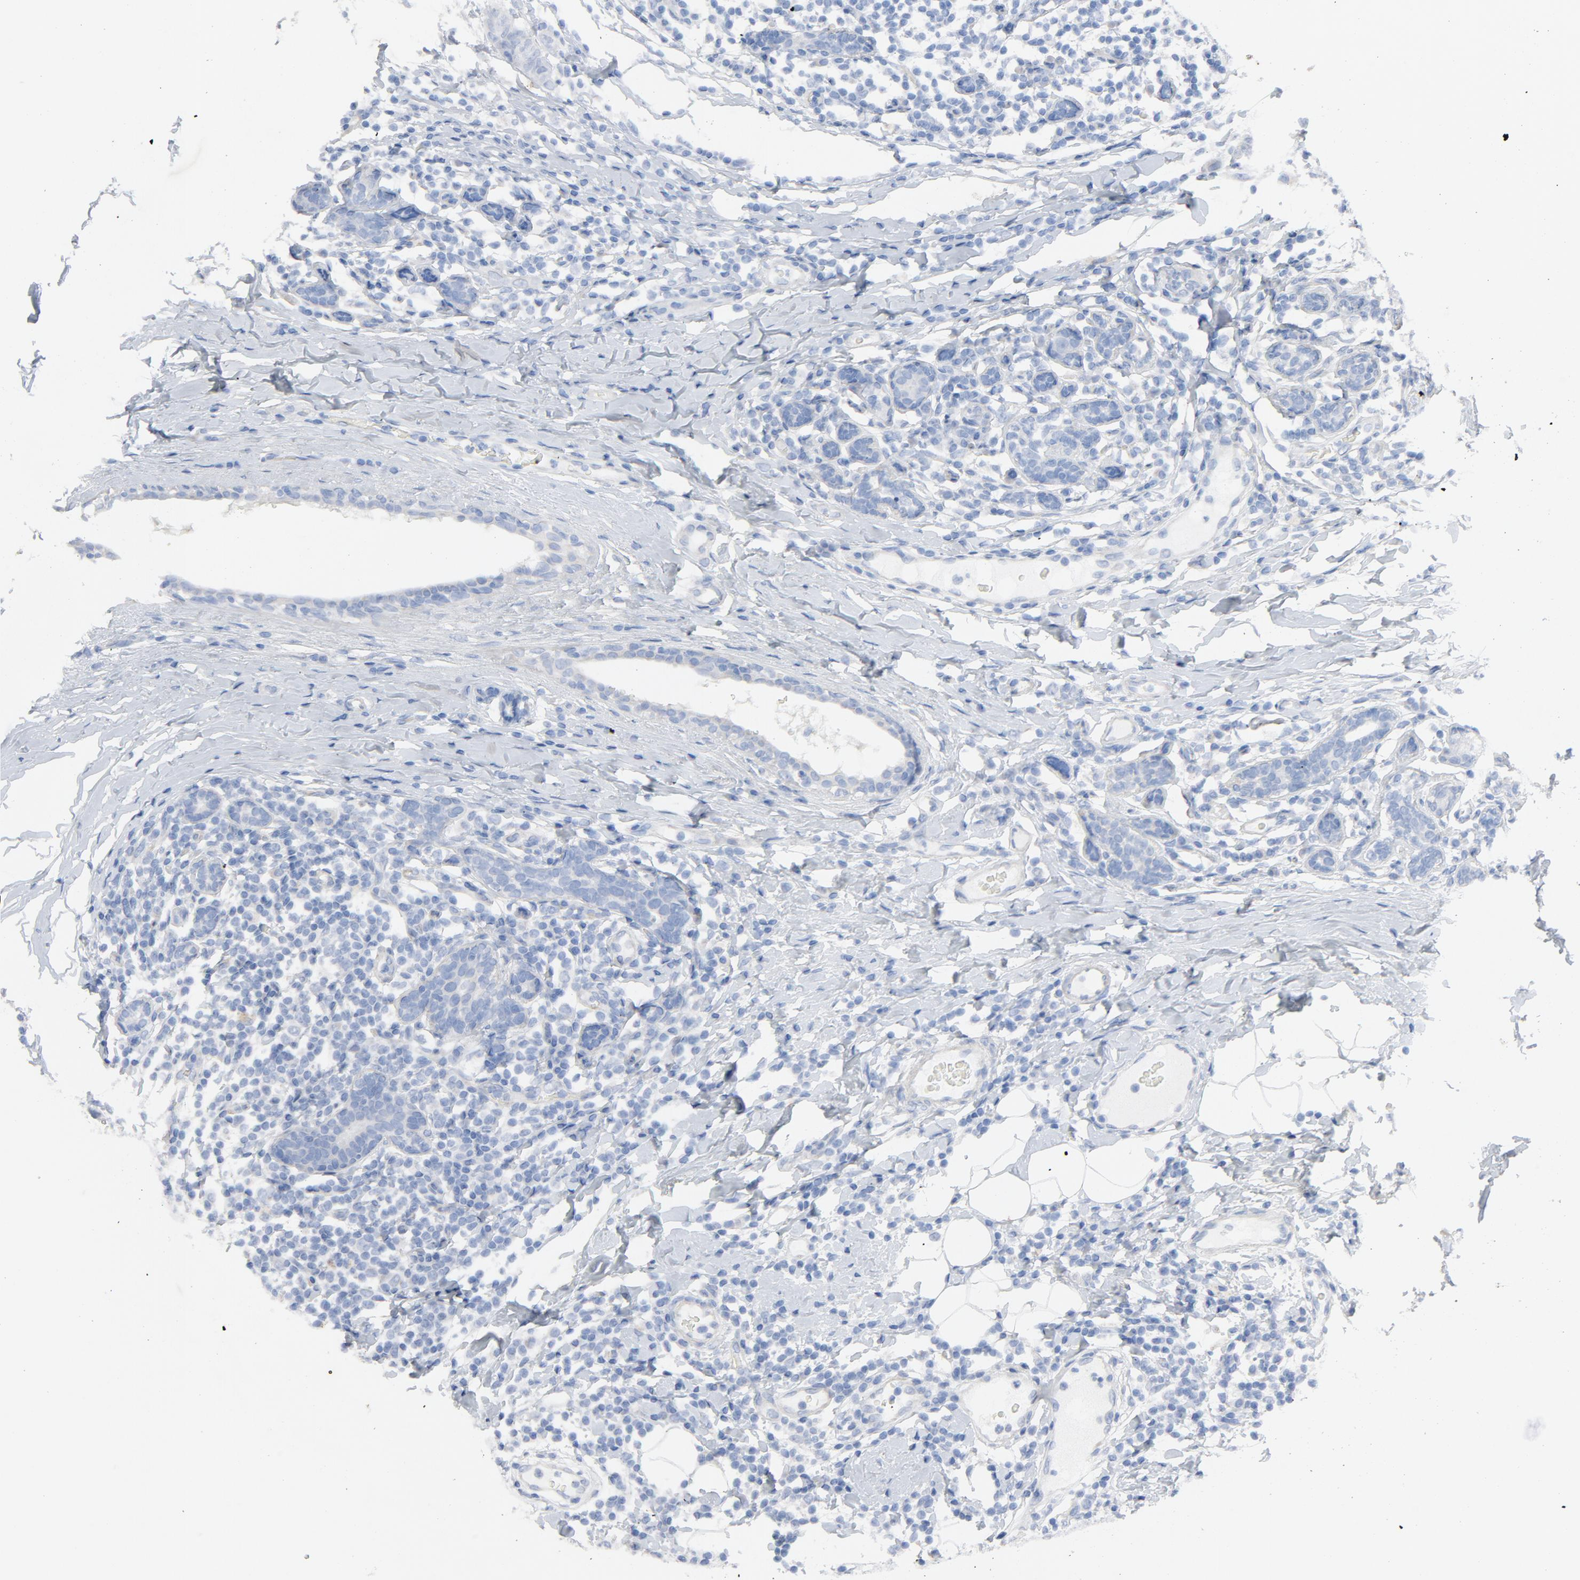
{"staining": {"intensity": "negative", "quantity": "none", "location": "none"}, "tissue": "breast cancer", "cell_type": "Tumor cells", "image_type": "cancer", "snomed": [{"axis": "morphology", "description": "Duct carcinoma"}, {"axis": "topography", "description": "Breast"}], "caption": "High power microscopy photomicrograph of an immunohistochemistry (IHC) histopathology image of breast cancer, revealing no significant expression in tumor cells. Nuclei are stained in blue.", "gene": "C14orf119", "patient": {"sex": "female", "age": 40}}